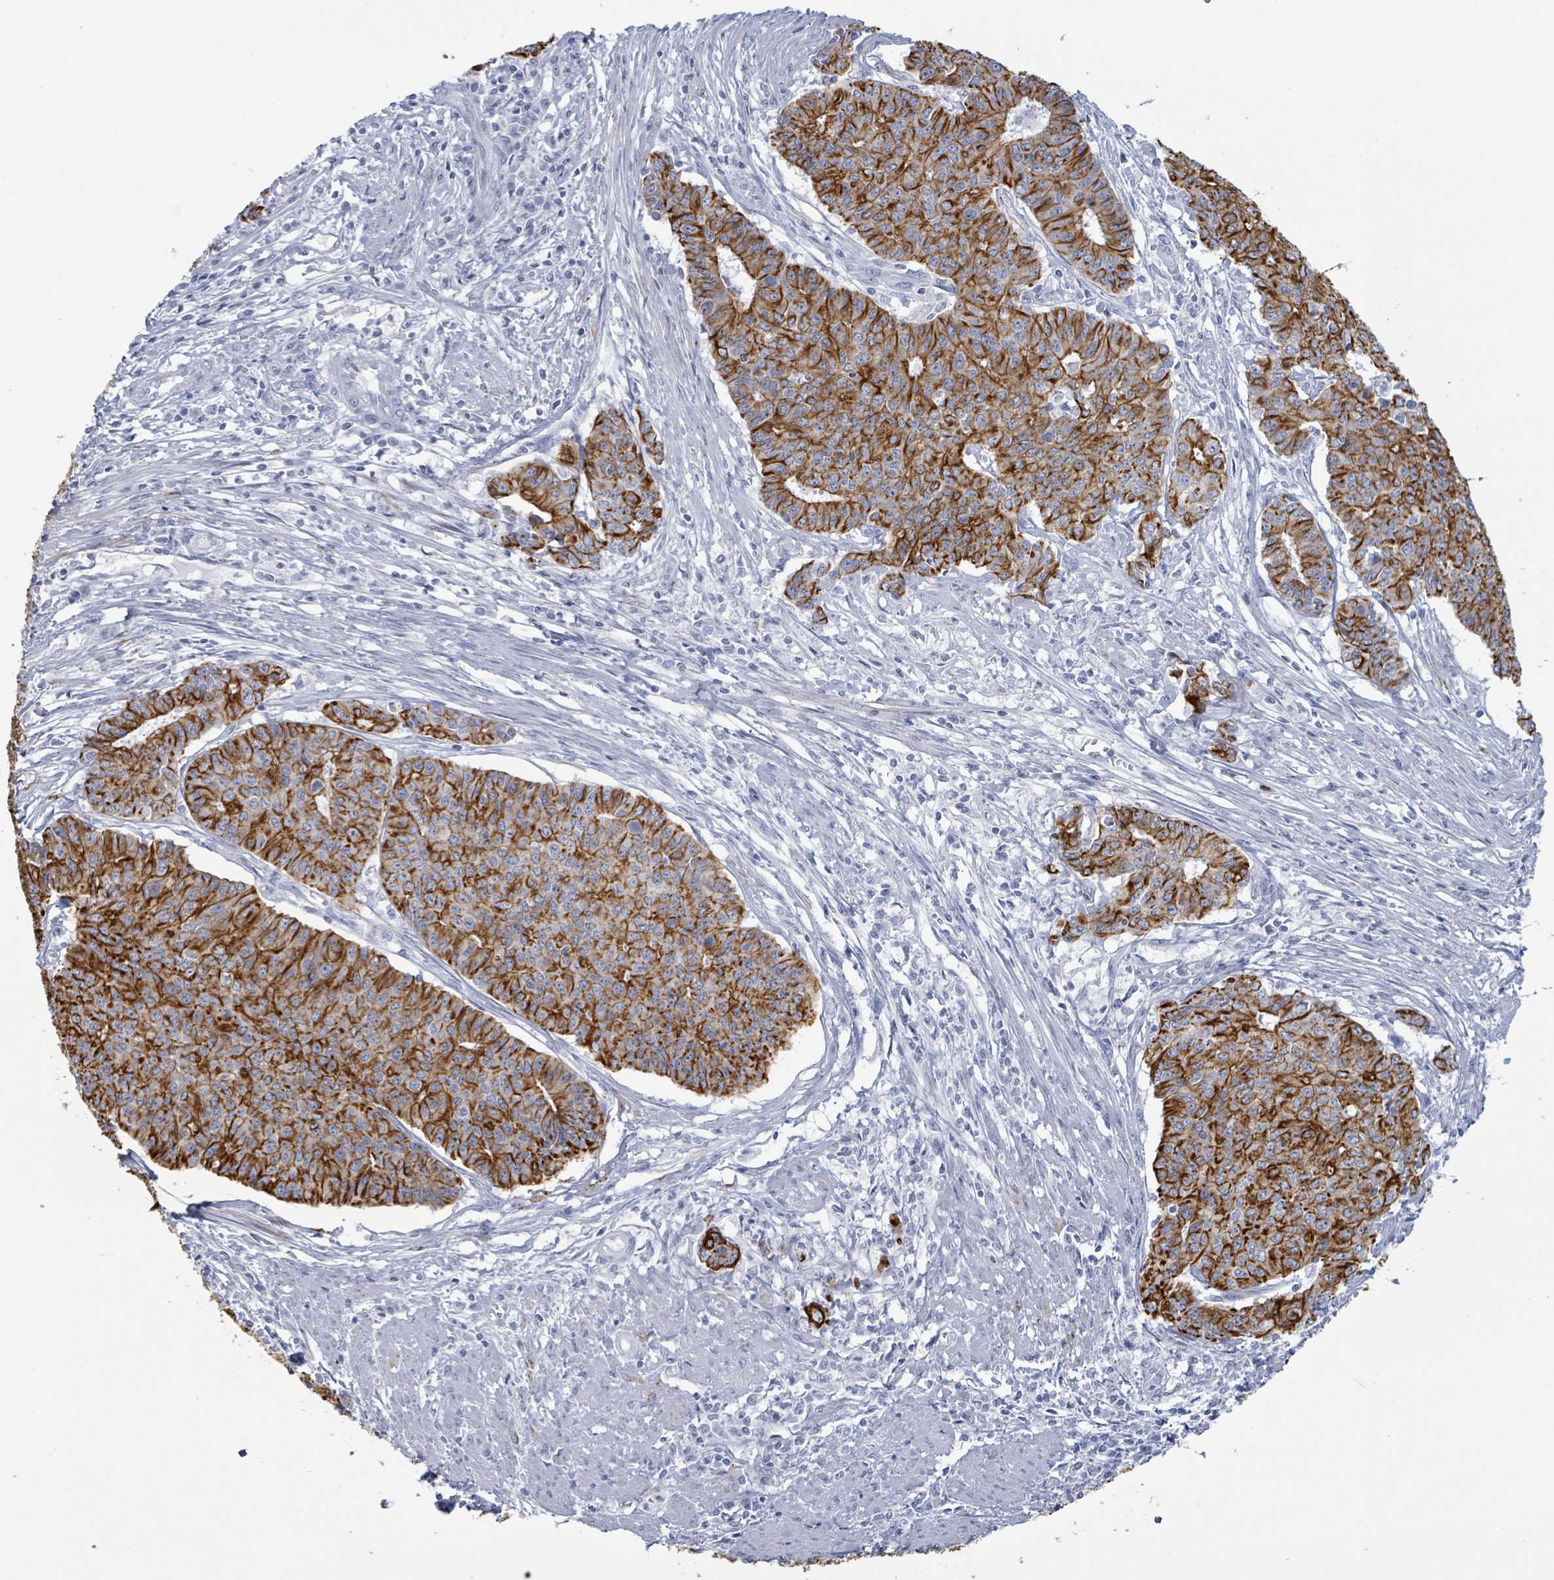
{"staining": {"intensity": "strong", "quantity": ">75%", "location": "cytoplasmic/membranous"}, "tissue": "endometrial cancer", "cell_type": "Tumor cells", "image_type": "cancer", "snomed": [{"axis": "morphology", "description": "Adenocarcinoma, NOS"}, {"axis": "topography", "description": "Endometrium"}], "caption": "Endometrial cancer stained for a protein demonstrates strong cytoplasmic/membranous positivity in tumor cells.", "gene": "KRT8", "patient": {"sex": "female", "age": 59}}